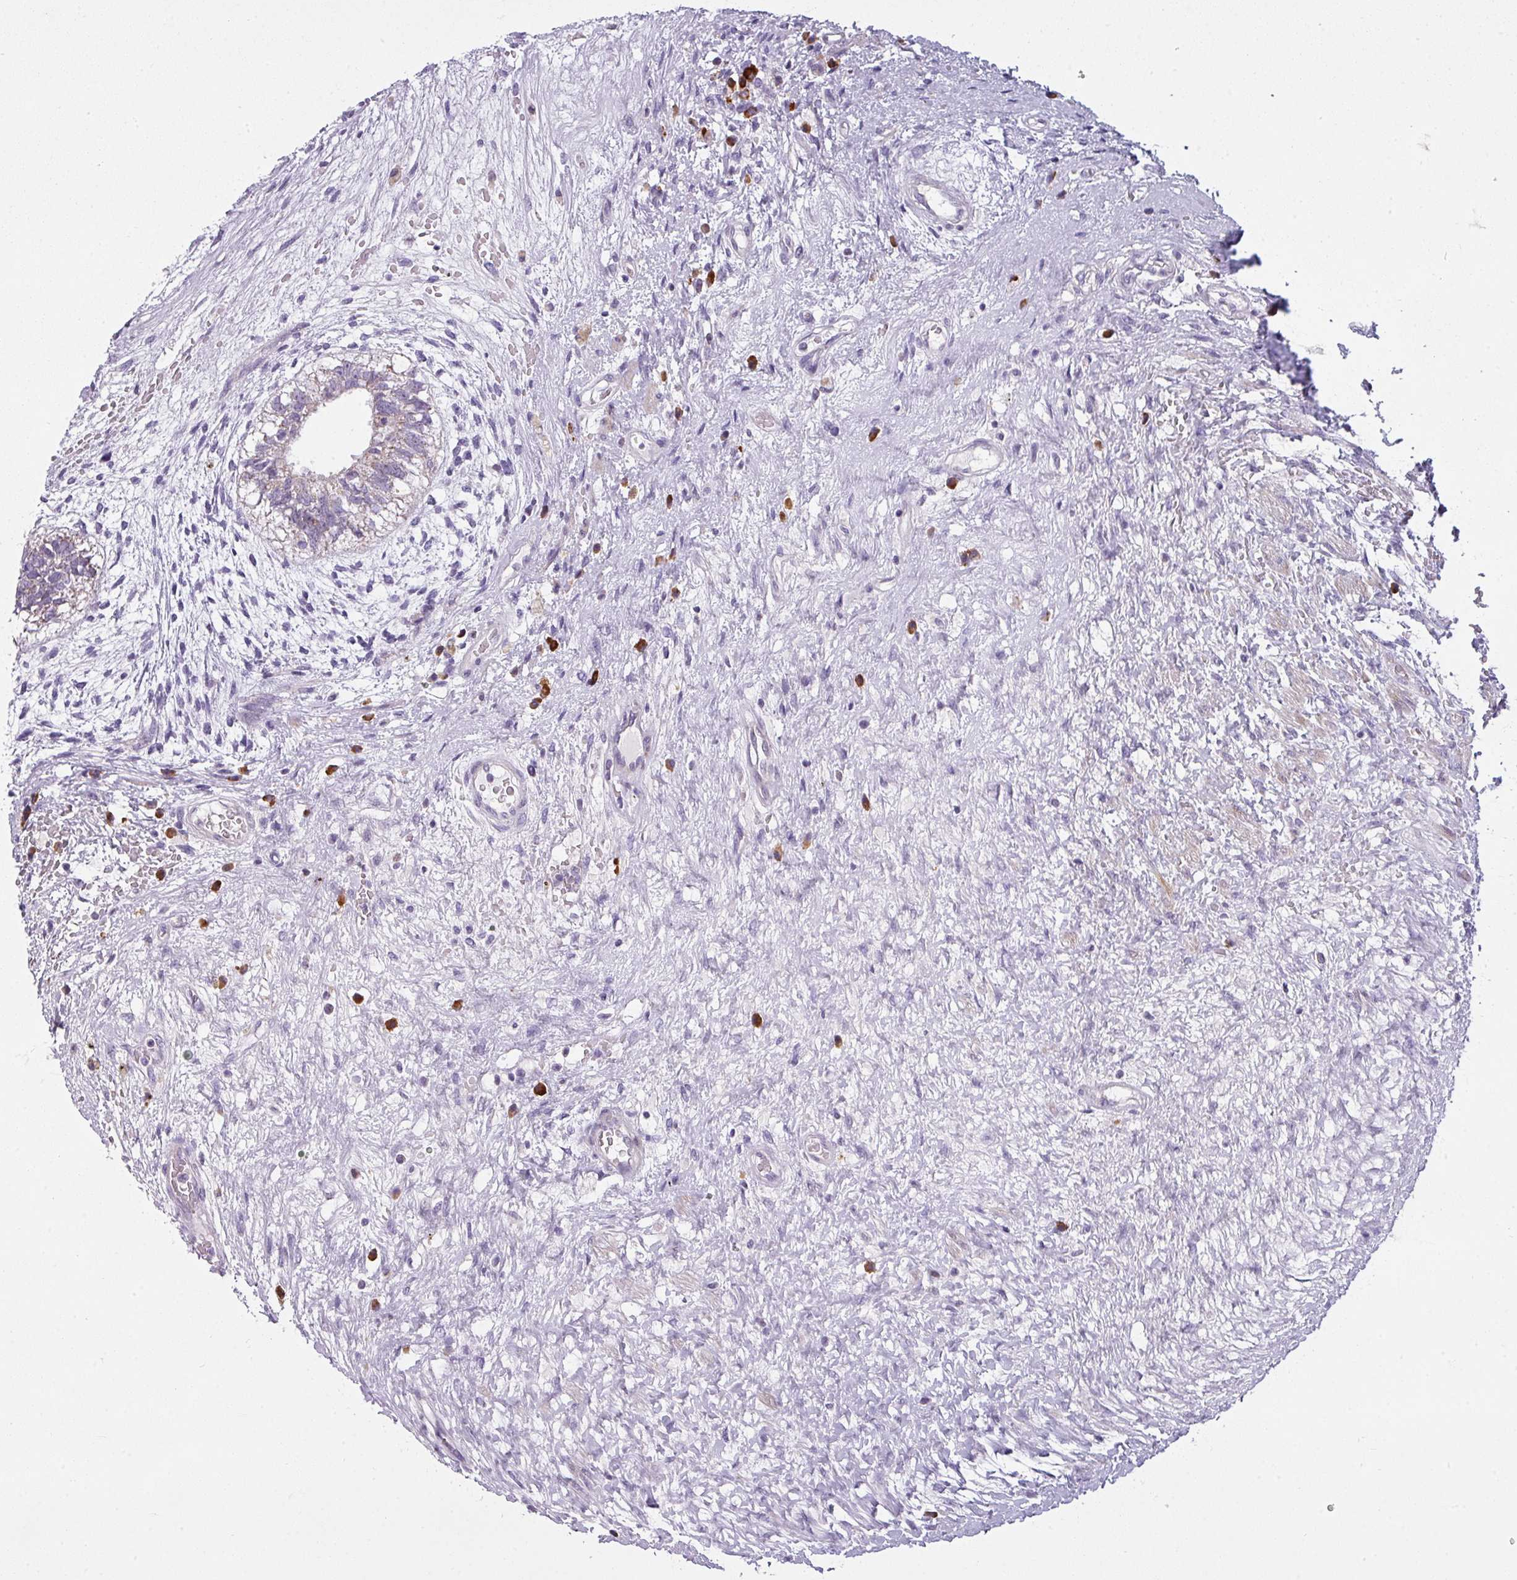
{"staining": {"intensity": "negative", "quantity": "none", "location": "none"}, "tissue": "testis cancer", "cell_type": "Tumor cells", "image_type": "cancer", "snomed": [{"axis": "morphology", "description": "Carcinoma, Embryonal, NOS"}, {"axis": "topography", "description": "Testis"}], "caption": "DAB immunohistochemical staining of embryonal carcinoma (testis) shows no significant staining in tumor cells.", "gene": "C2orf68", "patient": {"sex": "male", "age": 26}}